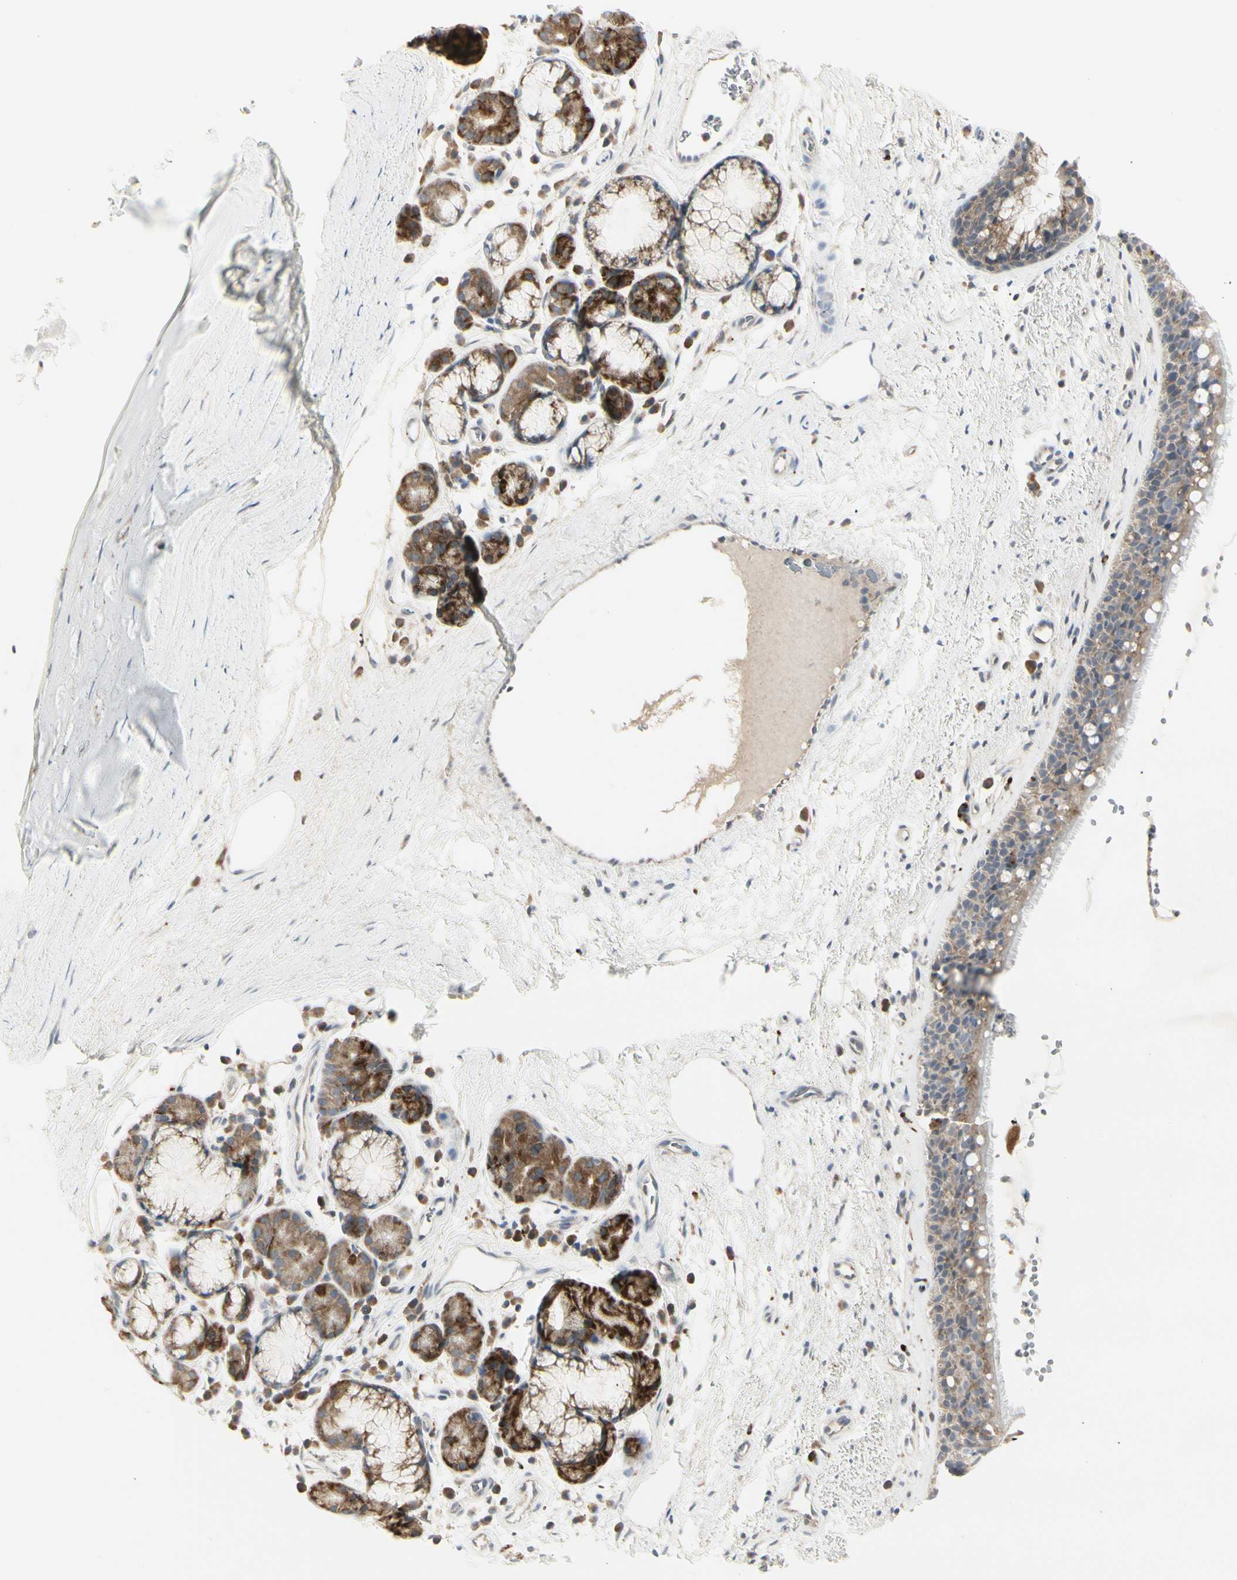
{"staining": {"intensity": "weak", "quantity": ">75%", "location": "cytoplasmic/membranous"}, "tissue": "bronchus", "cell_type": "Respiratory epithelial cells", "image_type": "normal", "snomed": [{"axis": "morphology", "description": "Normal tissue, NOS"}, {"axis": "topography", "description": "Bronchus"}], "caption": "A low amount of weak cytoplasmic/membranous expression is present in approximately >75% of respiratory epithelial cells in normal bronchus. The staining is performed using DAB (3,3'-diaminobenzidine) brown chromogen to label protein expression. The nuclei are counter-stained blue using hematoxylin.", "gene": "GRN", "patient": {"sex": "female", "age": 54}}